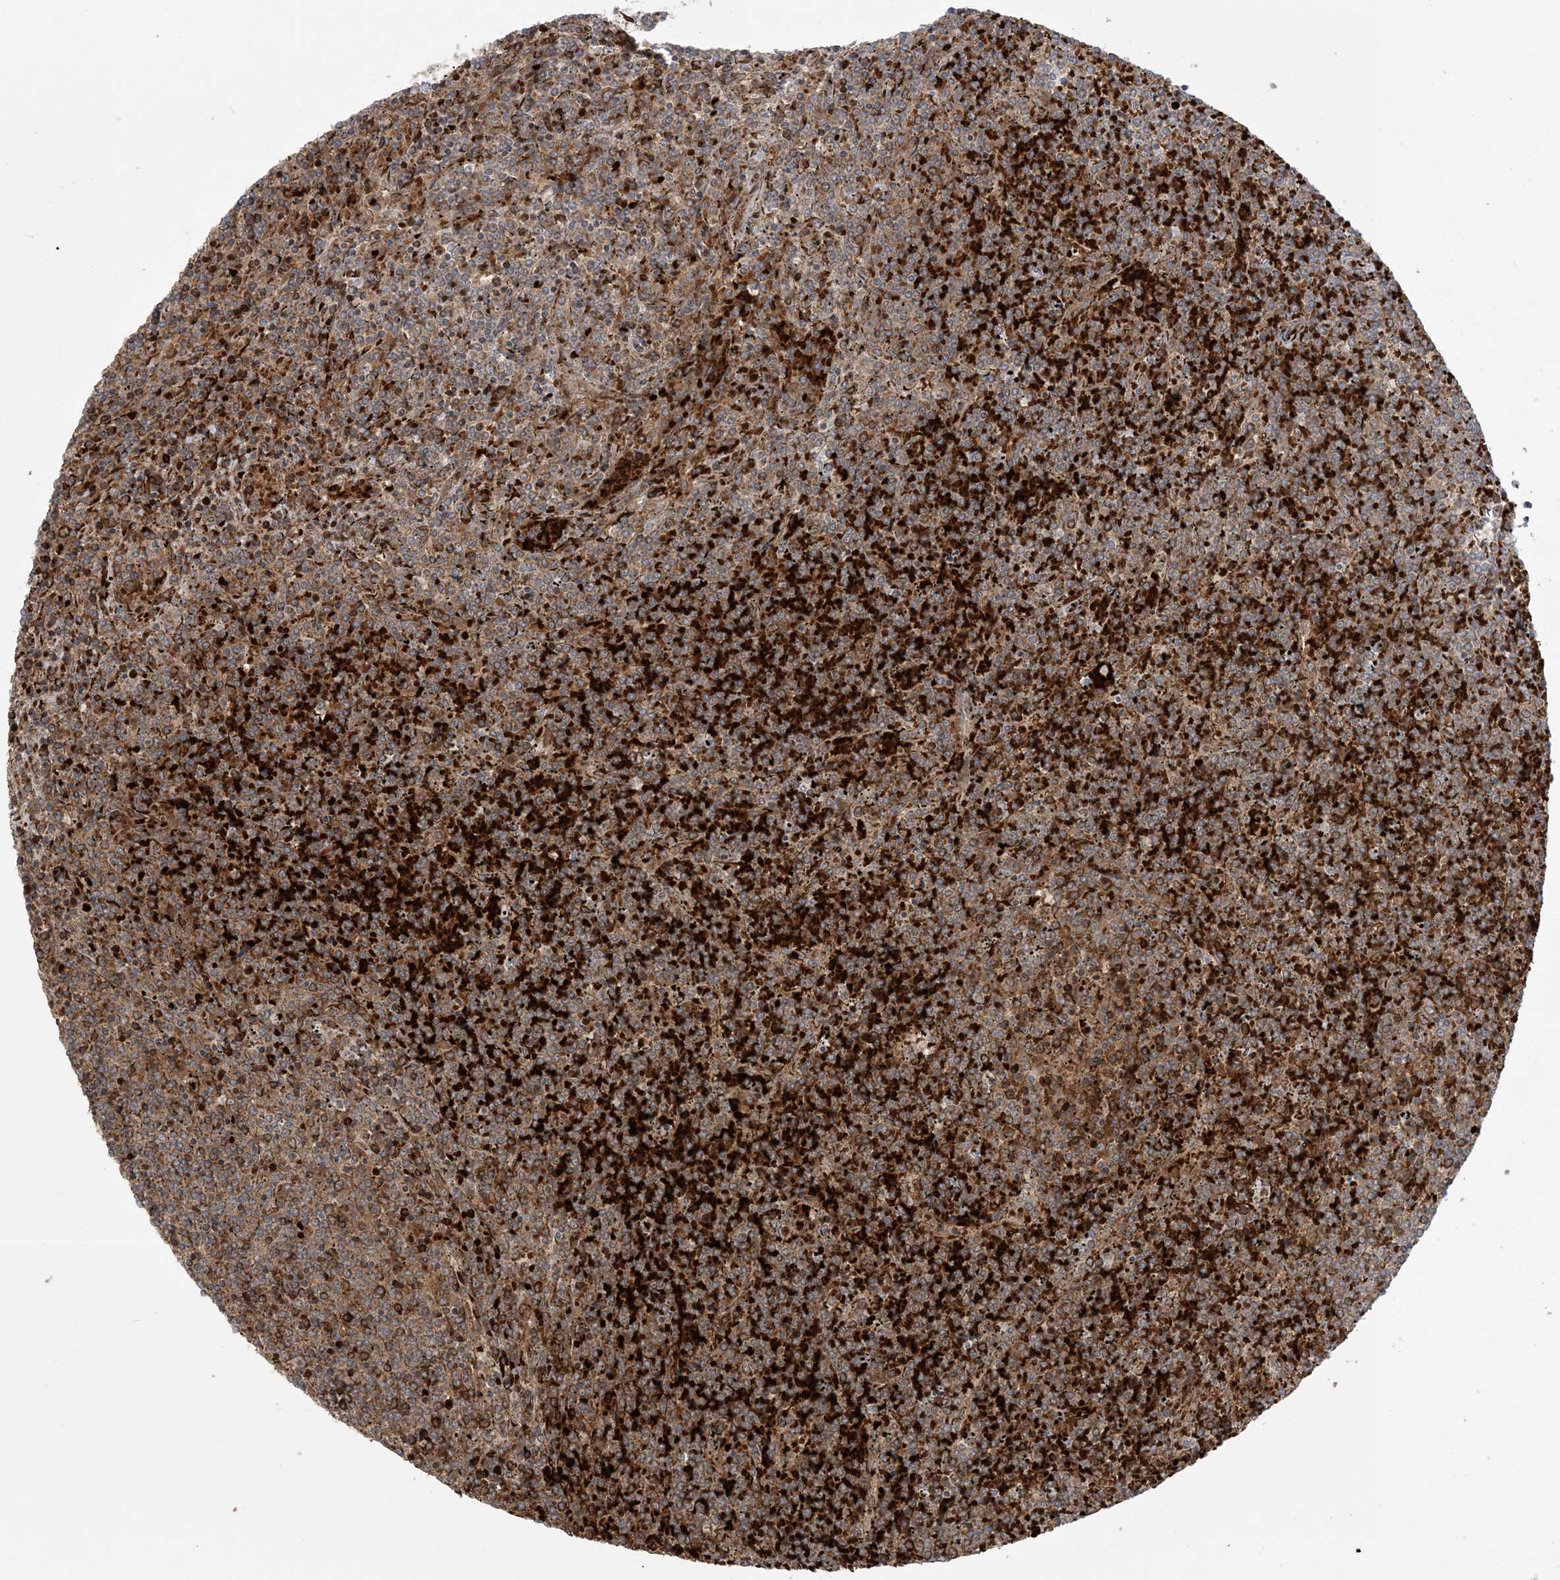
{"staining": {"intensity": "moderate", "quantity": ">75%", "location": "cytoplasmic/membranous"}, "tissue": "lymphoma", "cell_type": "Tumor cells", "image_type": "cancer", "snomed": [{"axis": "morphology", "description": "Malignant lymphoma, non-Hodgkin's type, Low grade"}, {"axis": "topography", "description": "Spleen"}], "caption": "A medium amount of moderate cytoplasmic/membranous positivity is identified in about >75% of tumor cells in malignant lymphoma, non-Hodgkin's type (low-grade) tissue.", "gene": "ABCF3", "patient": {"sex": "female", "age": 19}}